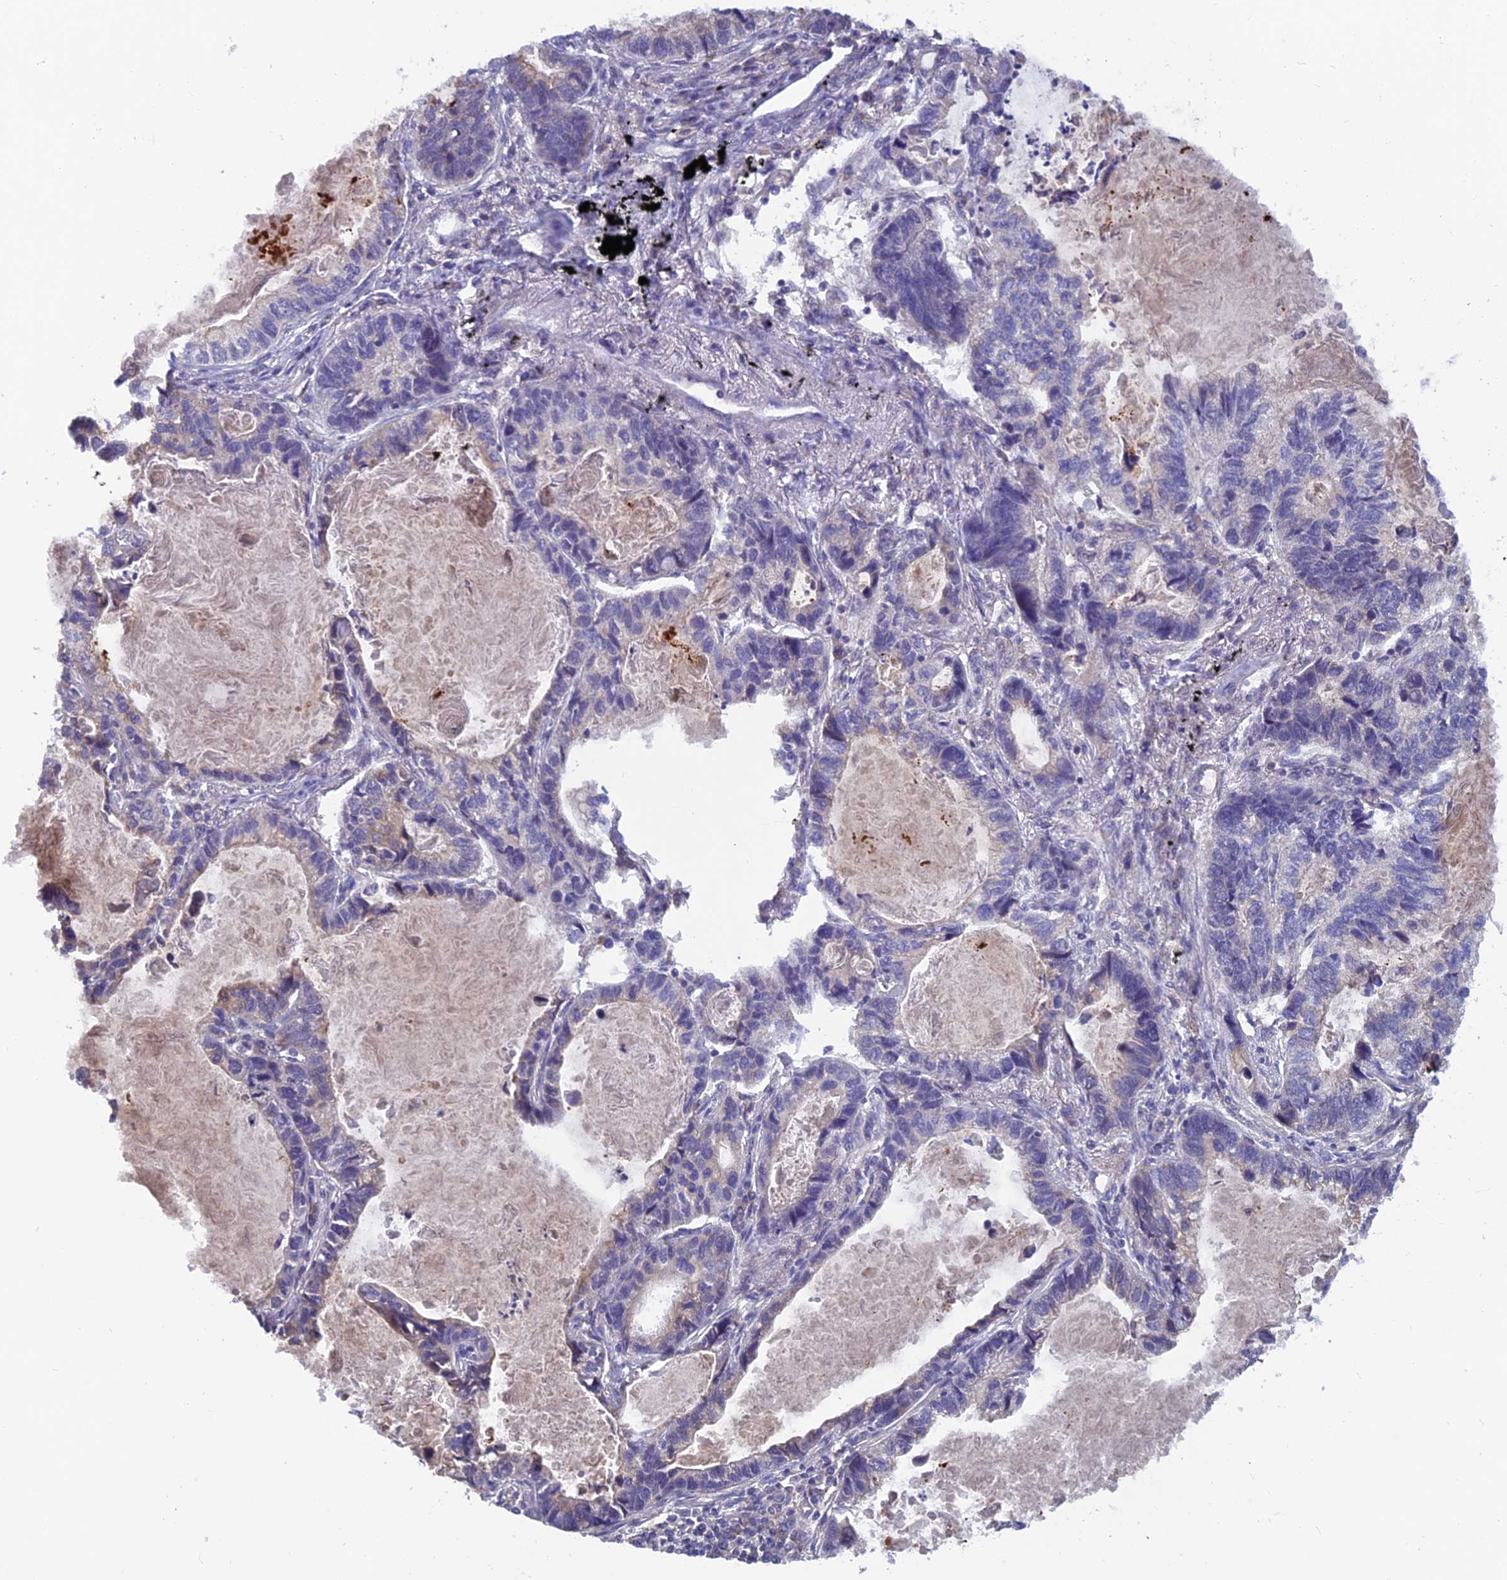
{"staining": {"intensity": "negative", "quantity": "none", "location": "none"}, "tissue": "lung cancer", "cell_type": "Tumor cells", "image_type": "cancer", "snomed": [{"axis": "morphology", "description": "Adenocarcinoma, NOS"}, {"axis": "topography", "description": "Lung"}], "caption": "Human lung cancer stained for a protein using immunohistochemistry exhibits no staining in tumor cells.", "gene": "HECA", "patient": {"sex": "male", "age": 67}}